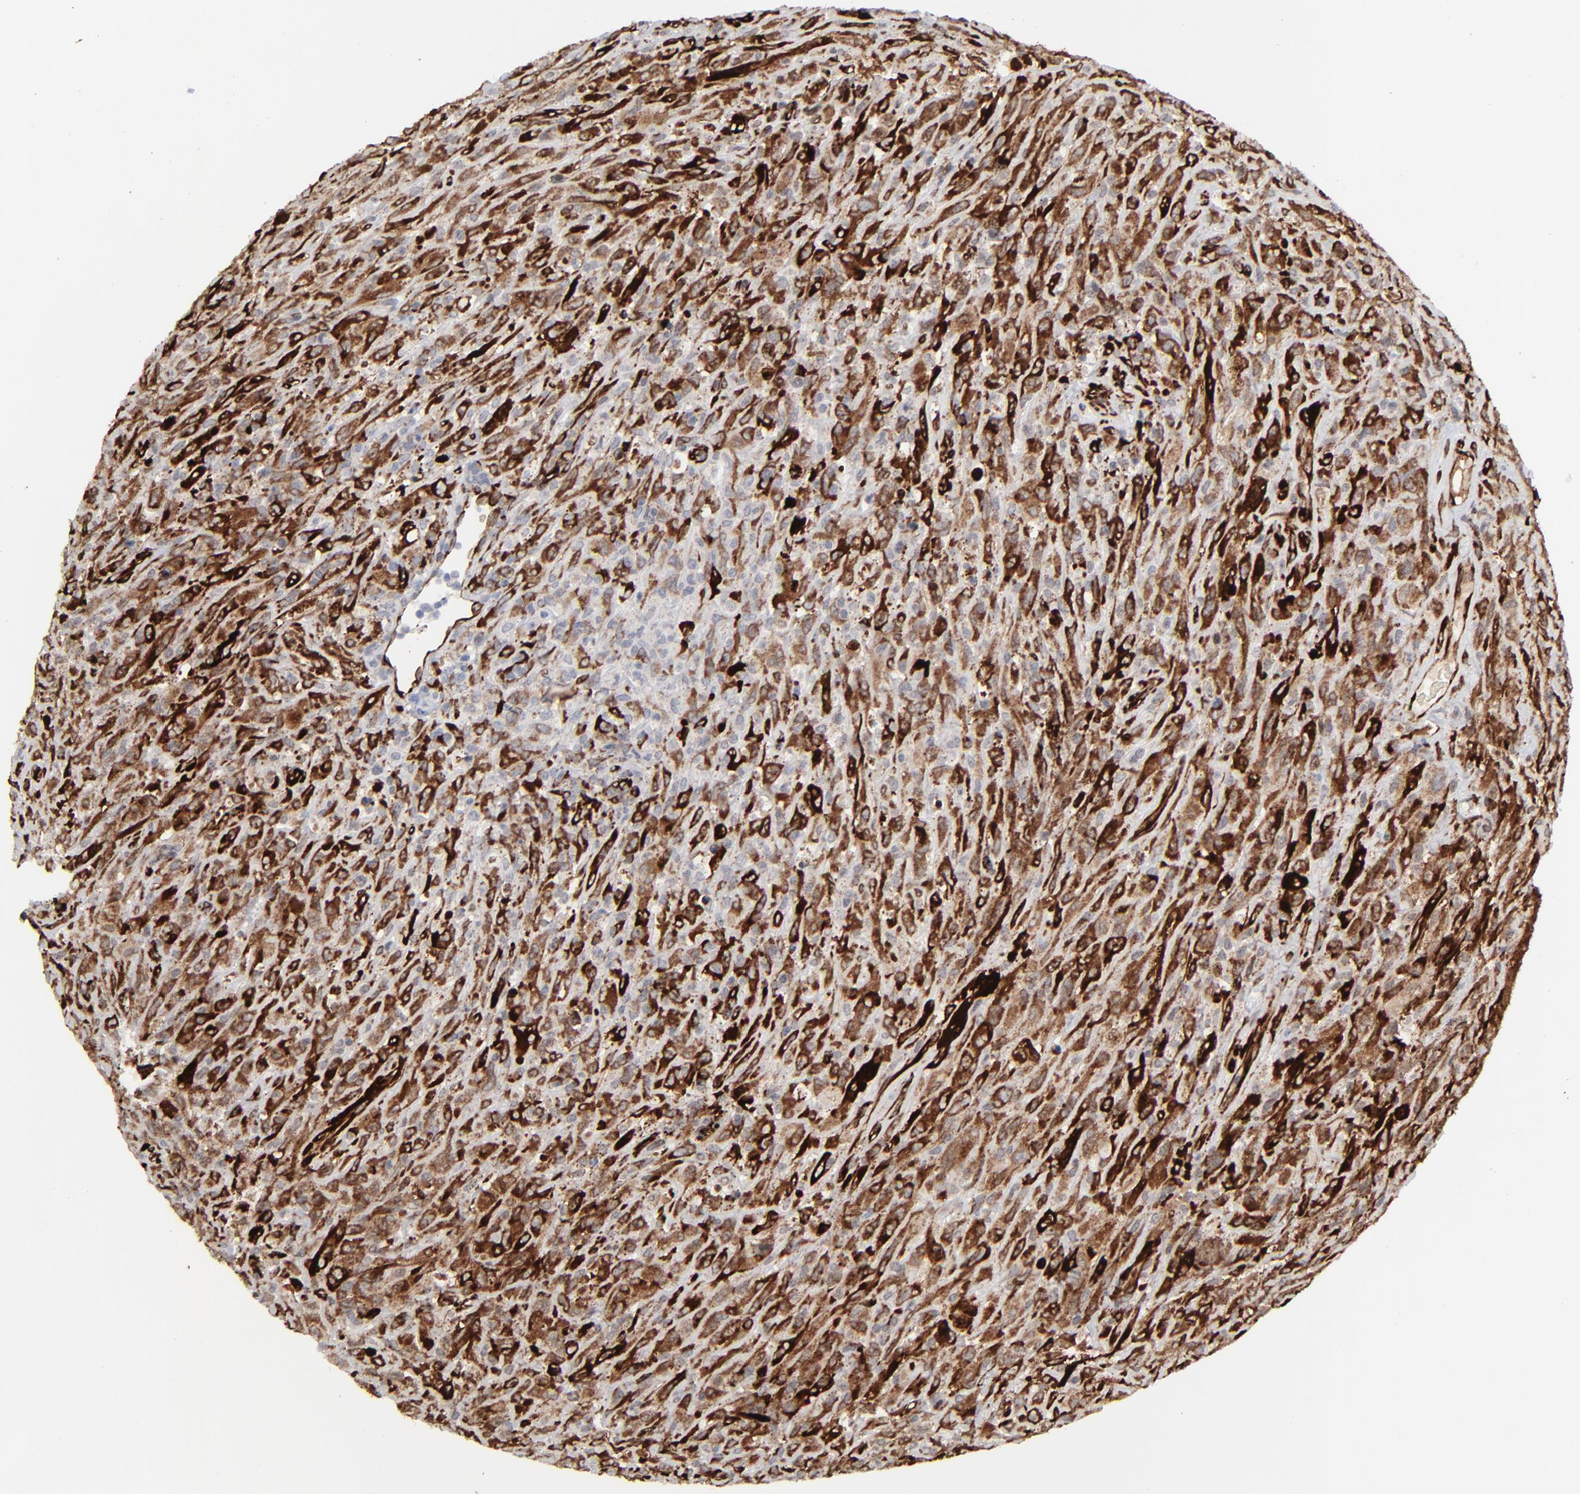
{"staining": {"intensity": "strong", "quantity": ">75%", "location": "cytoplasmic/membranous,nuclear"}, "tissue": "glioma", "cell_type": "Tumor cells", "image_type": "cancer", "snomed": [{"axis": "morphology", "description": "Glioma, malignant, High grade"}, {"axis": "topography", "description": "Brain"}], "caption": "IHC (DAB) staining of malignant high-grade glioma demonstrates strong cytoplasmic/membranous and nuclear protein expression in about >75% of tumor cells.", "gene": "SPARC", "patient": {"sex": "male", "age": 48}}